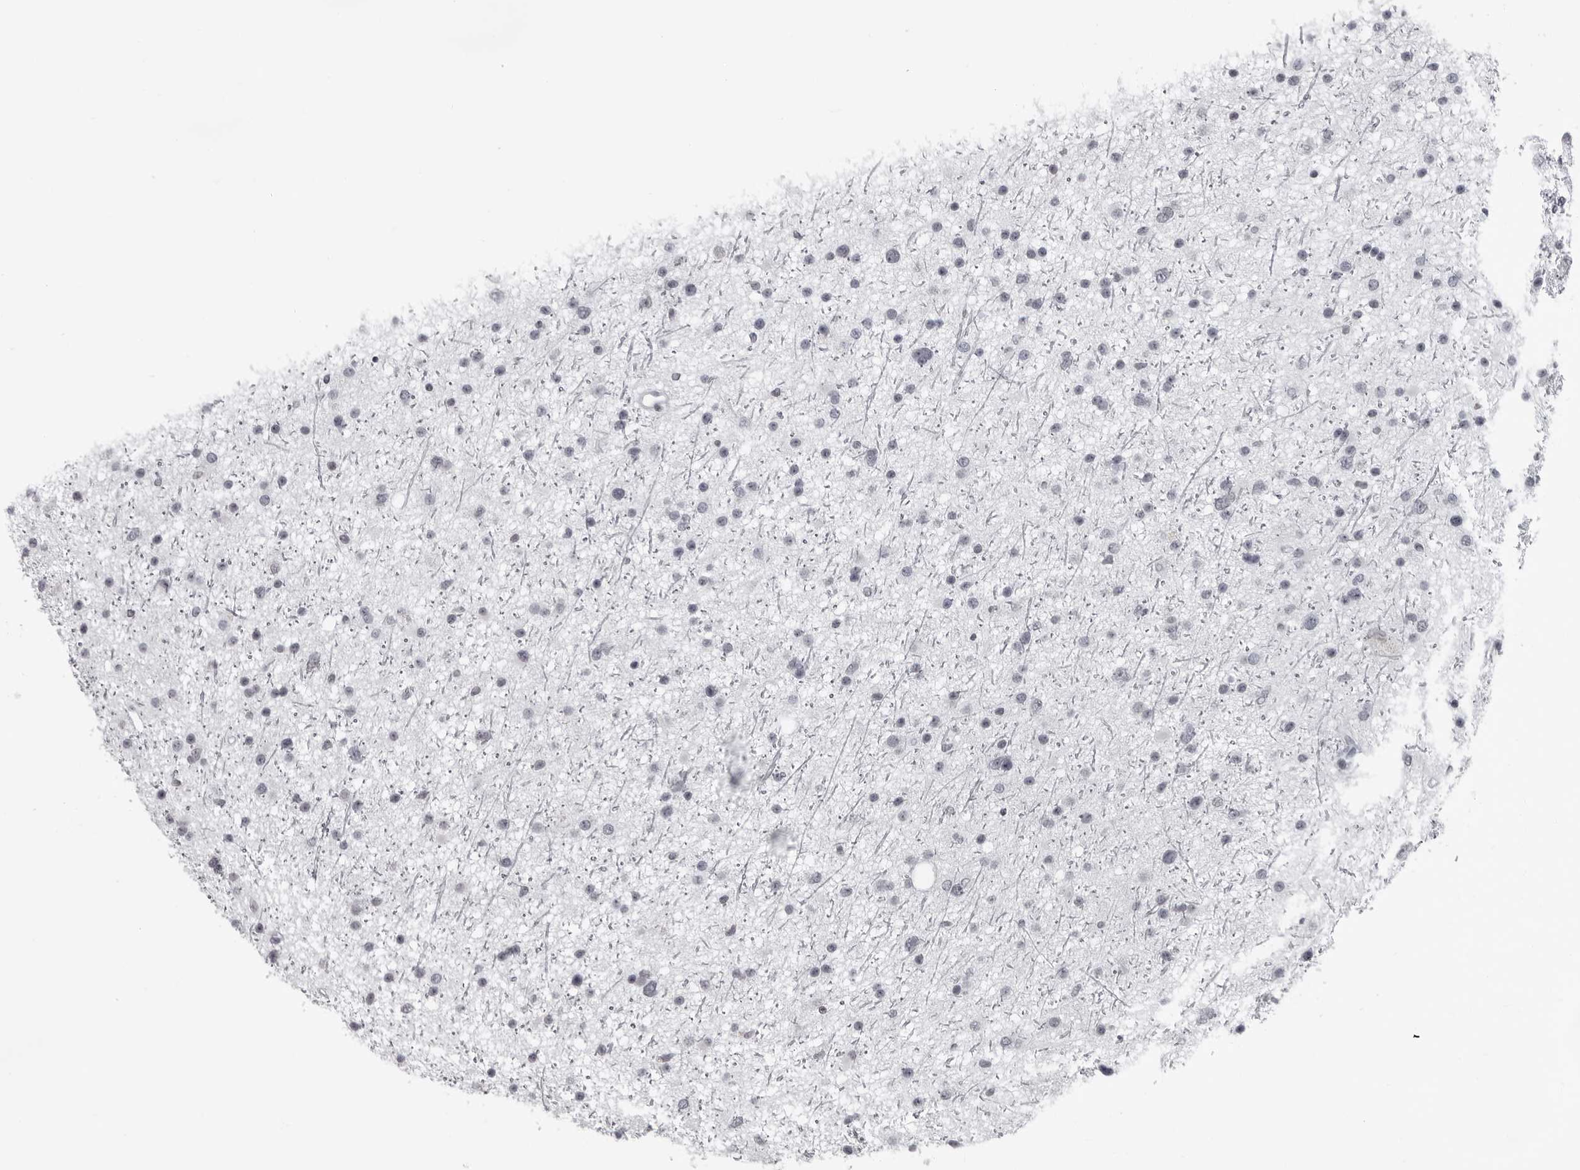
{"staining": {"intensity": "negative", "quantity": "none", "location": "none"}, "tissue": "glioma", "cell_type": "Tumor cells", "image_type": "cancer", "snomed": [{"axis": "morphology", "description": "Glioma, malignant, Low grade"}, {"axis": "topography", "description": "Cerebral cortex"}], "caption": "Tumor cells are negative for protein expression in human glioma.", "gene": "LZIC", "patient": {"sex": "female", "age": 39}}